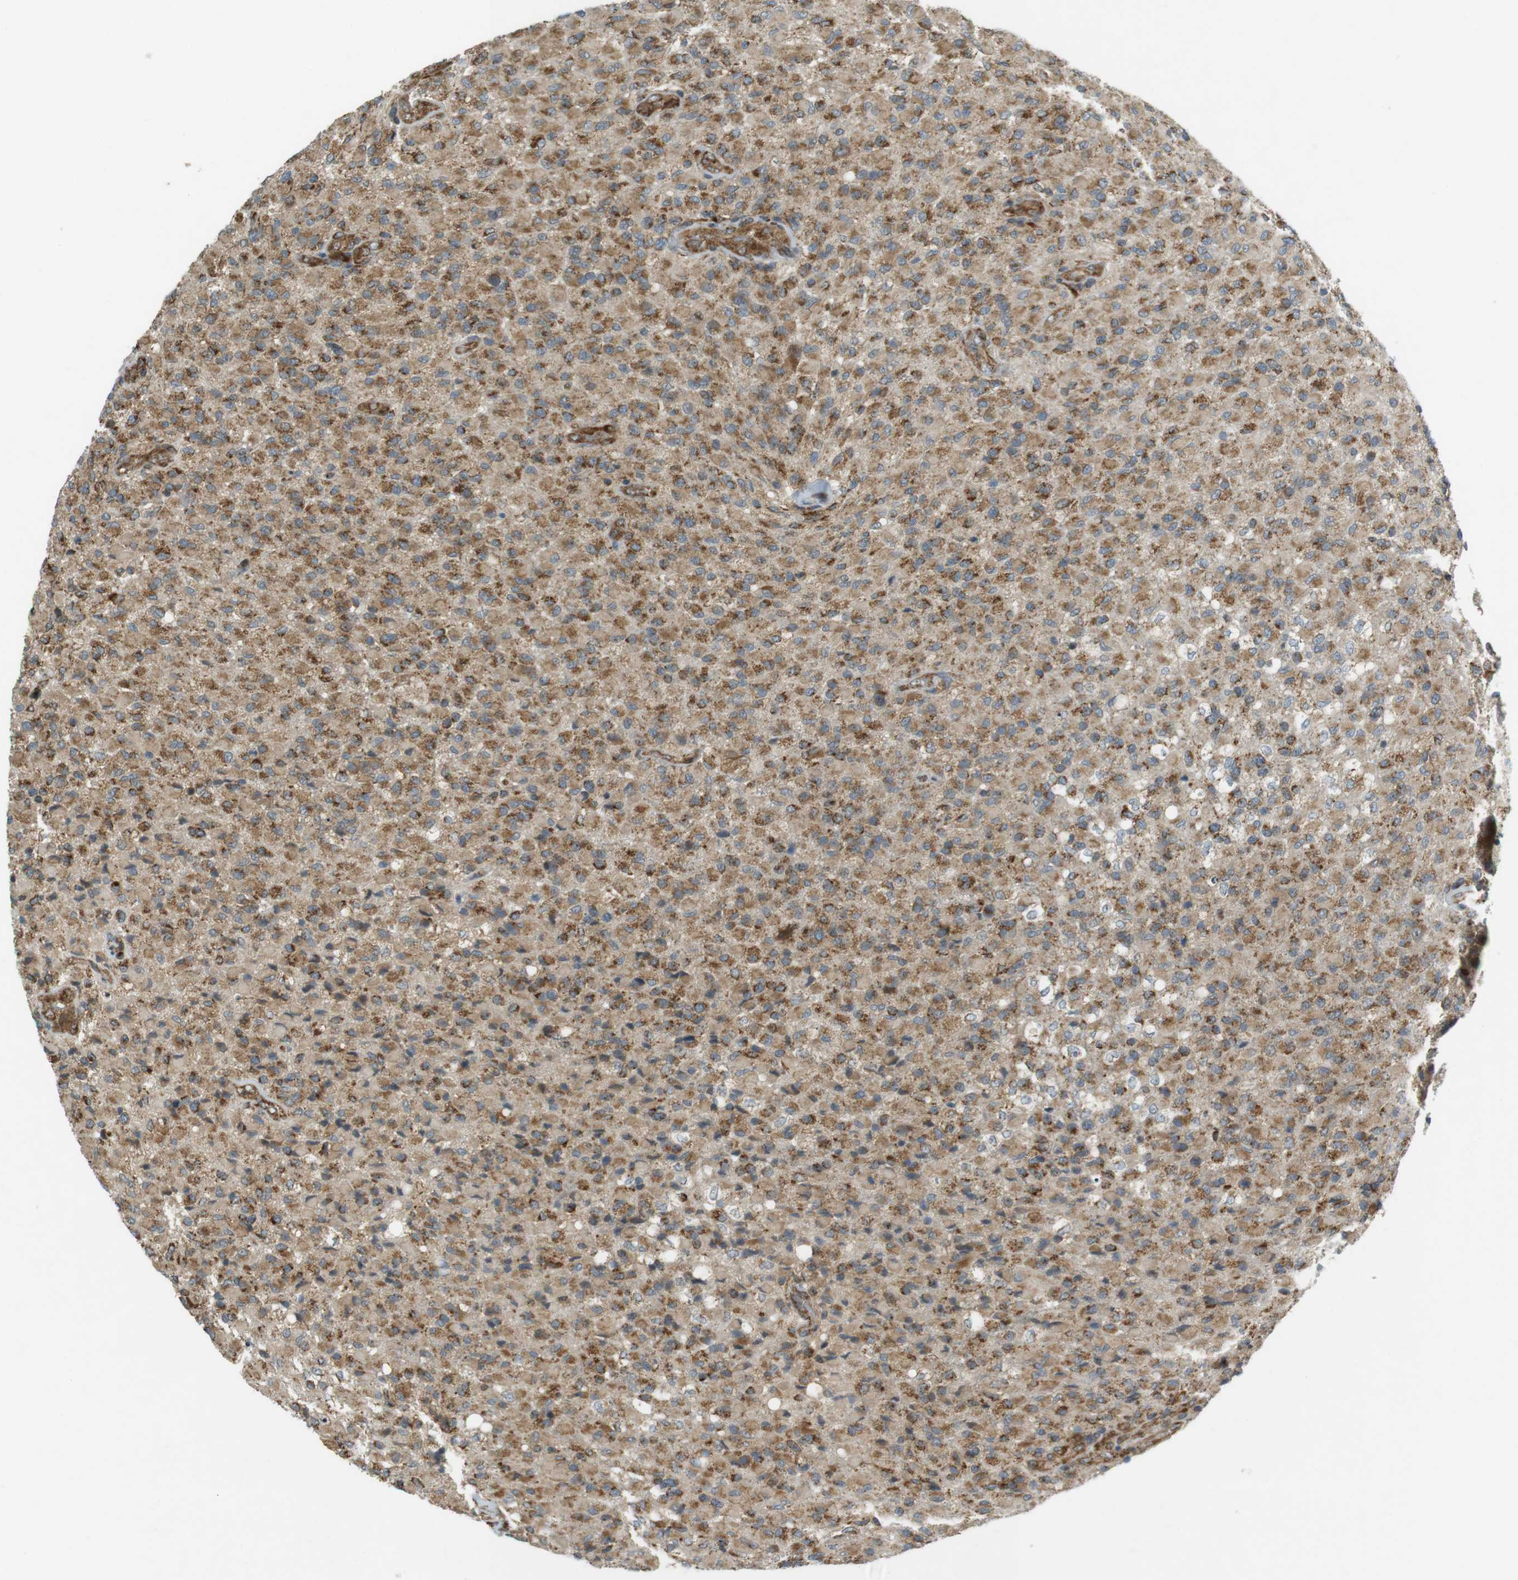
{"staining": {"intensity": "moderate", "quantity": ">75%", "location": "cytoplasmic/membranous"}, "tissue": "glioma", "cell_type": "Tumor cells", "image_type": "cancer", "snomed": [{"axis": "morphology", "description": "Glioma, malignant, High grade"}, {"axis": "topography", "description": "Brain"}], "caption": "Immunohistochemical staining of malignant glioma (high-grade) demonstrates medium levels of moderate cytoplasmic/membranous expression in about >75% of tumor cells.", "gene": "SLC41A1", "patient": {"sex": "male", "age": 71}}